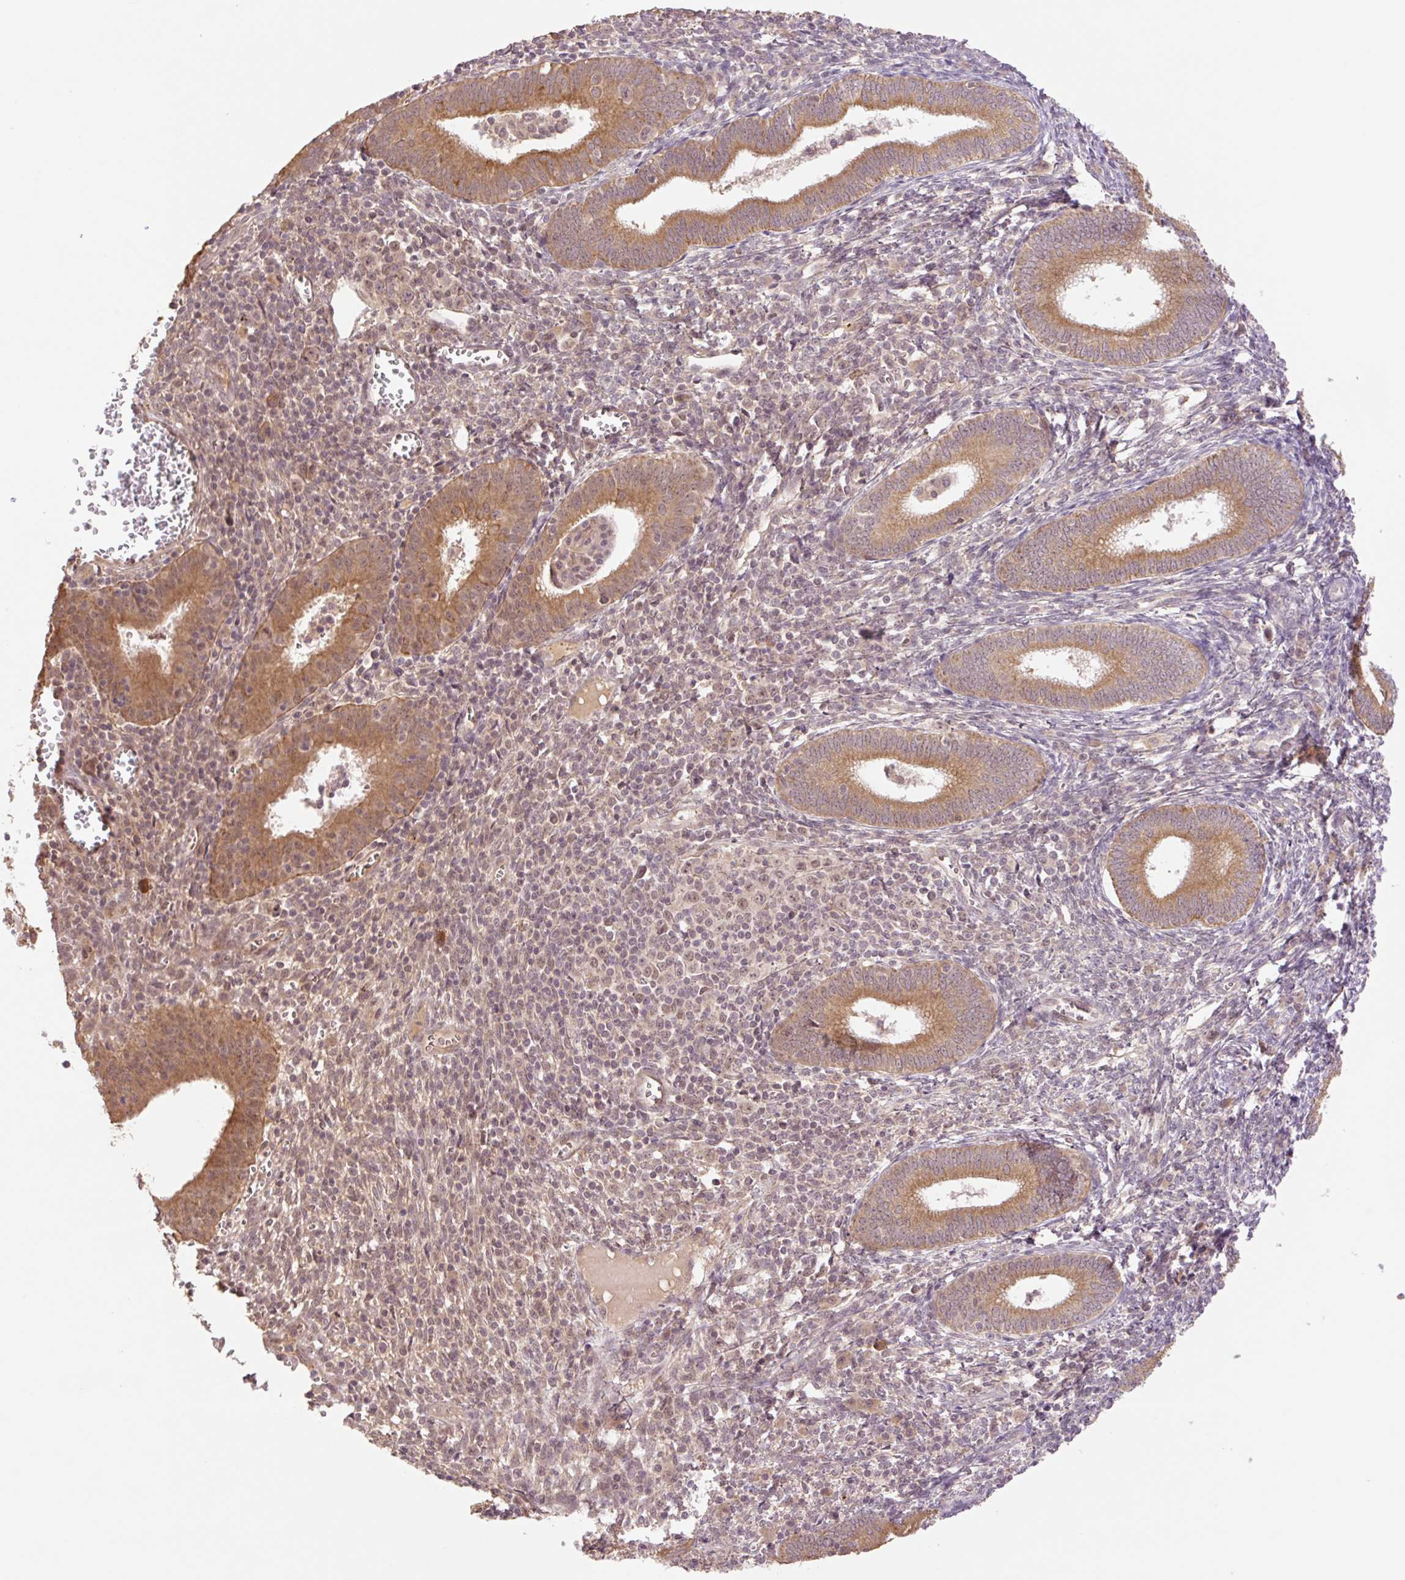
{"staining": {"intensity": "moderate", "quantity": "25%-75%", "location": "cytoplasmic/membranous"}, "tissue": "endometrium", "cell_type": "Cells in endometrial stroma", "image_type": "normal", "snomed": [{"axis": "morphology", "description": "Normal tissue, NOS"}, {"axis": "topography", "description": "Endometrium"}], "caption": "Immunohistochemical staining of normal human endometrium demonstrates moderate cytoplasmic/membranous protein expression in approximately 25%-75% of cells in endometrial stroma.", "gene": "YJU2B", "patient": {"sex": "female", "age": 41}}